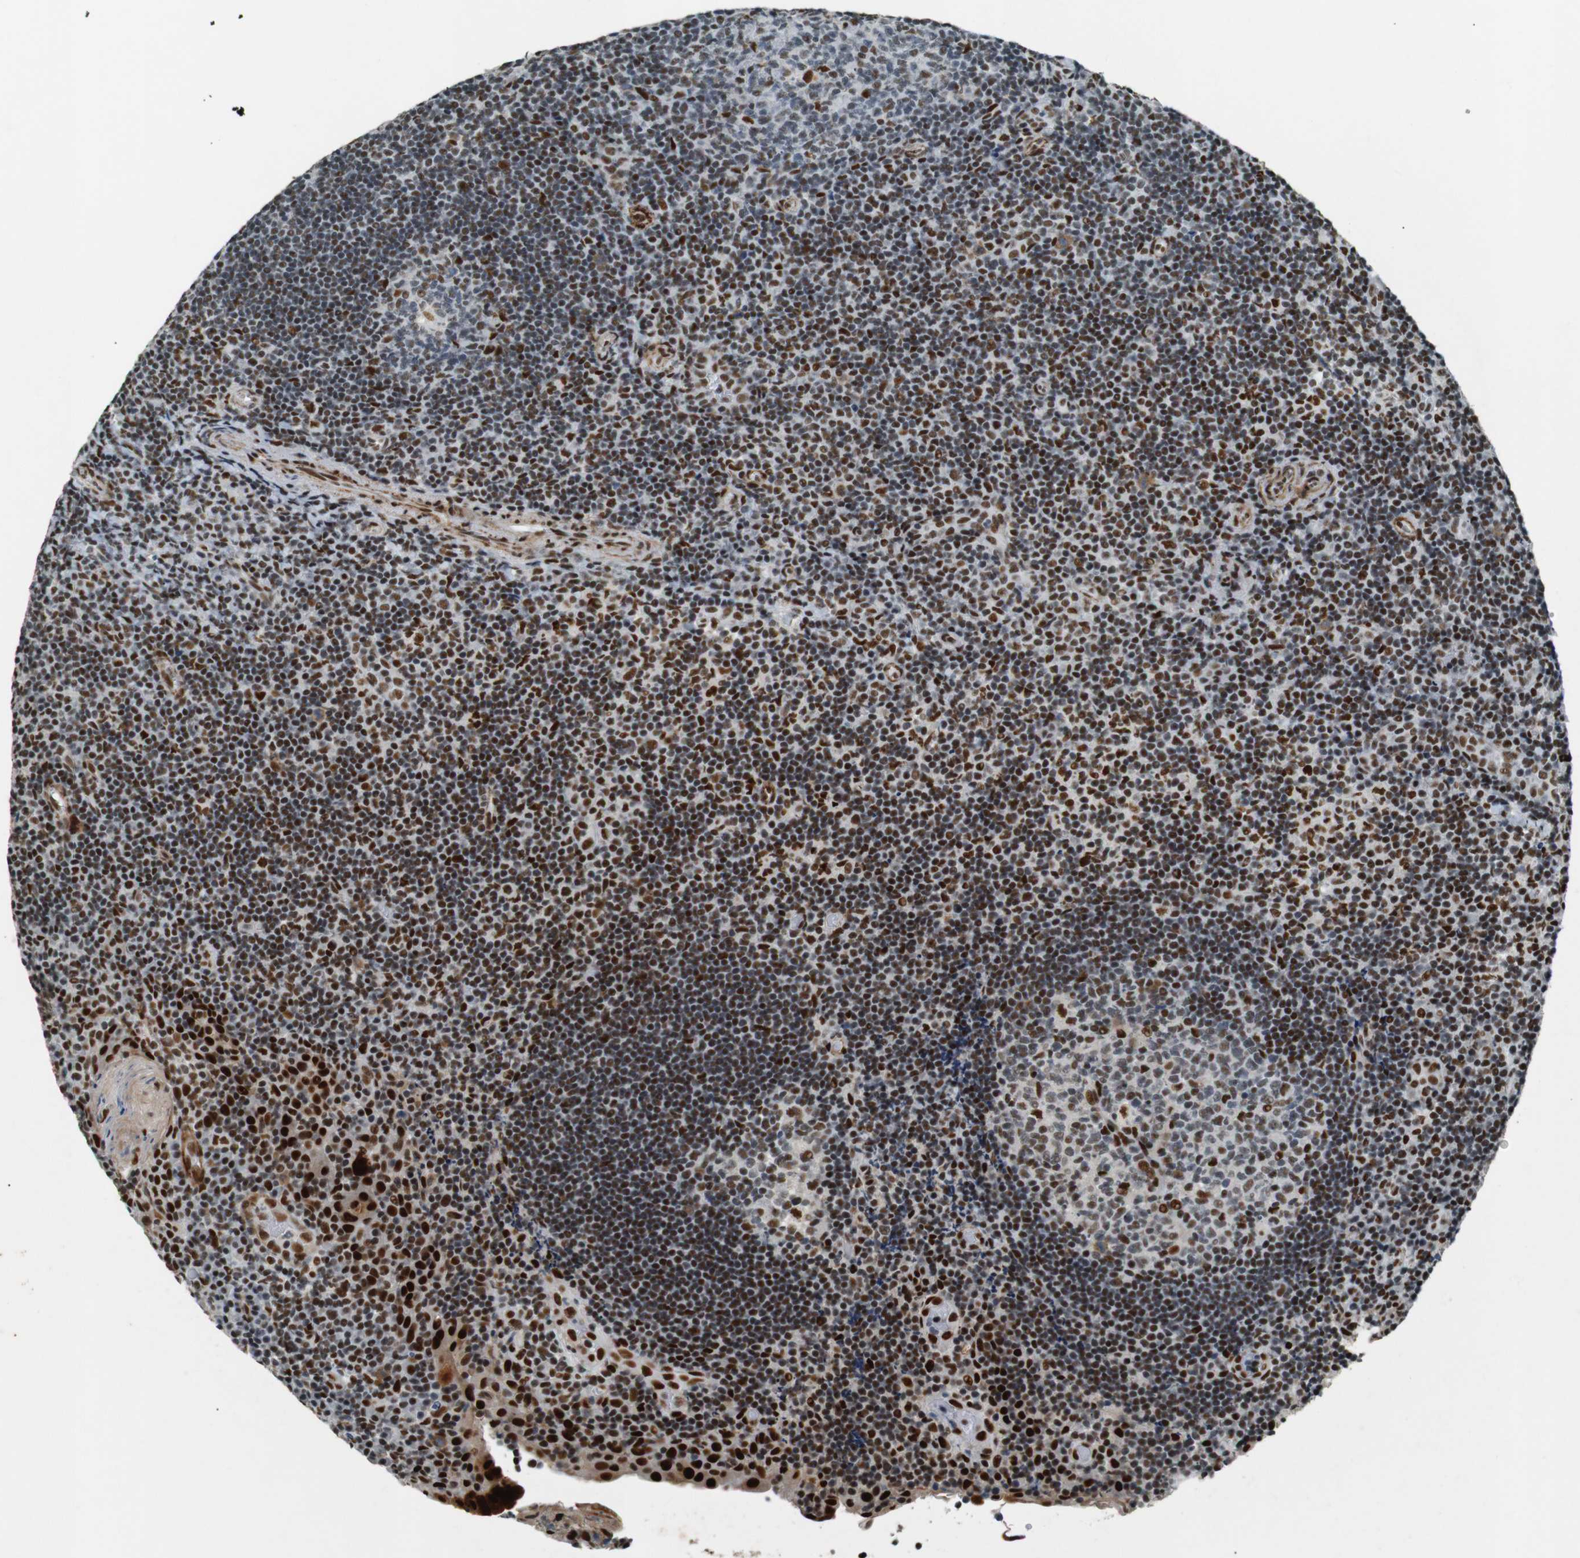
{"staining": {"intensity": "moderate", "quantity": "25%-75%", "location": "nuclear"}, "tissue": "tonsil", "cell_type": "Germinal center cells", "image_type": "normal", "snomed": [{"axis": "morphology", "description": "Normal tissue, NOS"}, {"axis": "topography", "description": "Tonsil"}], "caption": "Immunohistochemical staining of normal human tonsil demonstrates moderate nuclear protein expression in about 25%-75% of germinal center cells. (brown staining indicates protein expression, while blue staining denotes nuclei).", "gene": "HEXIM1", "patient": {"sex": "male", "age": 37}}